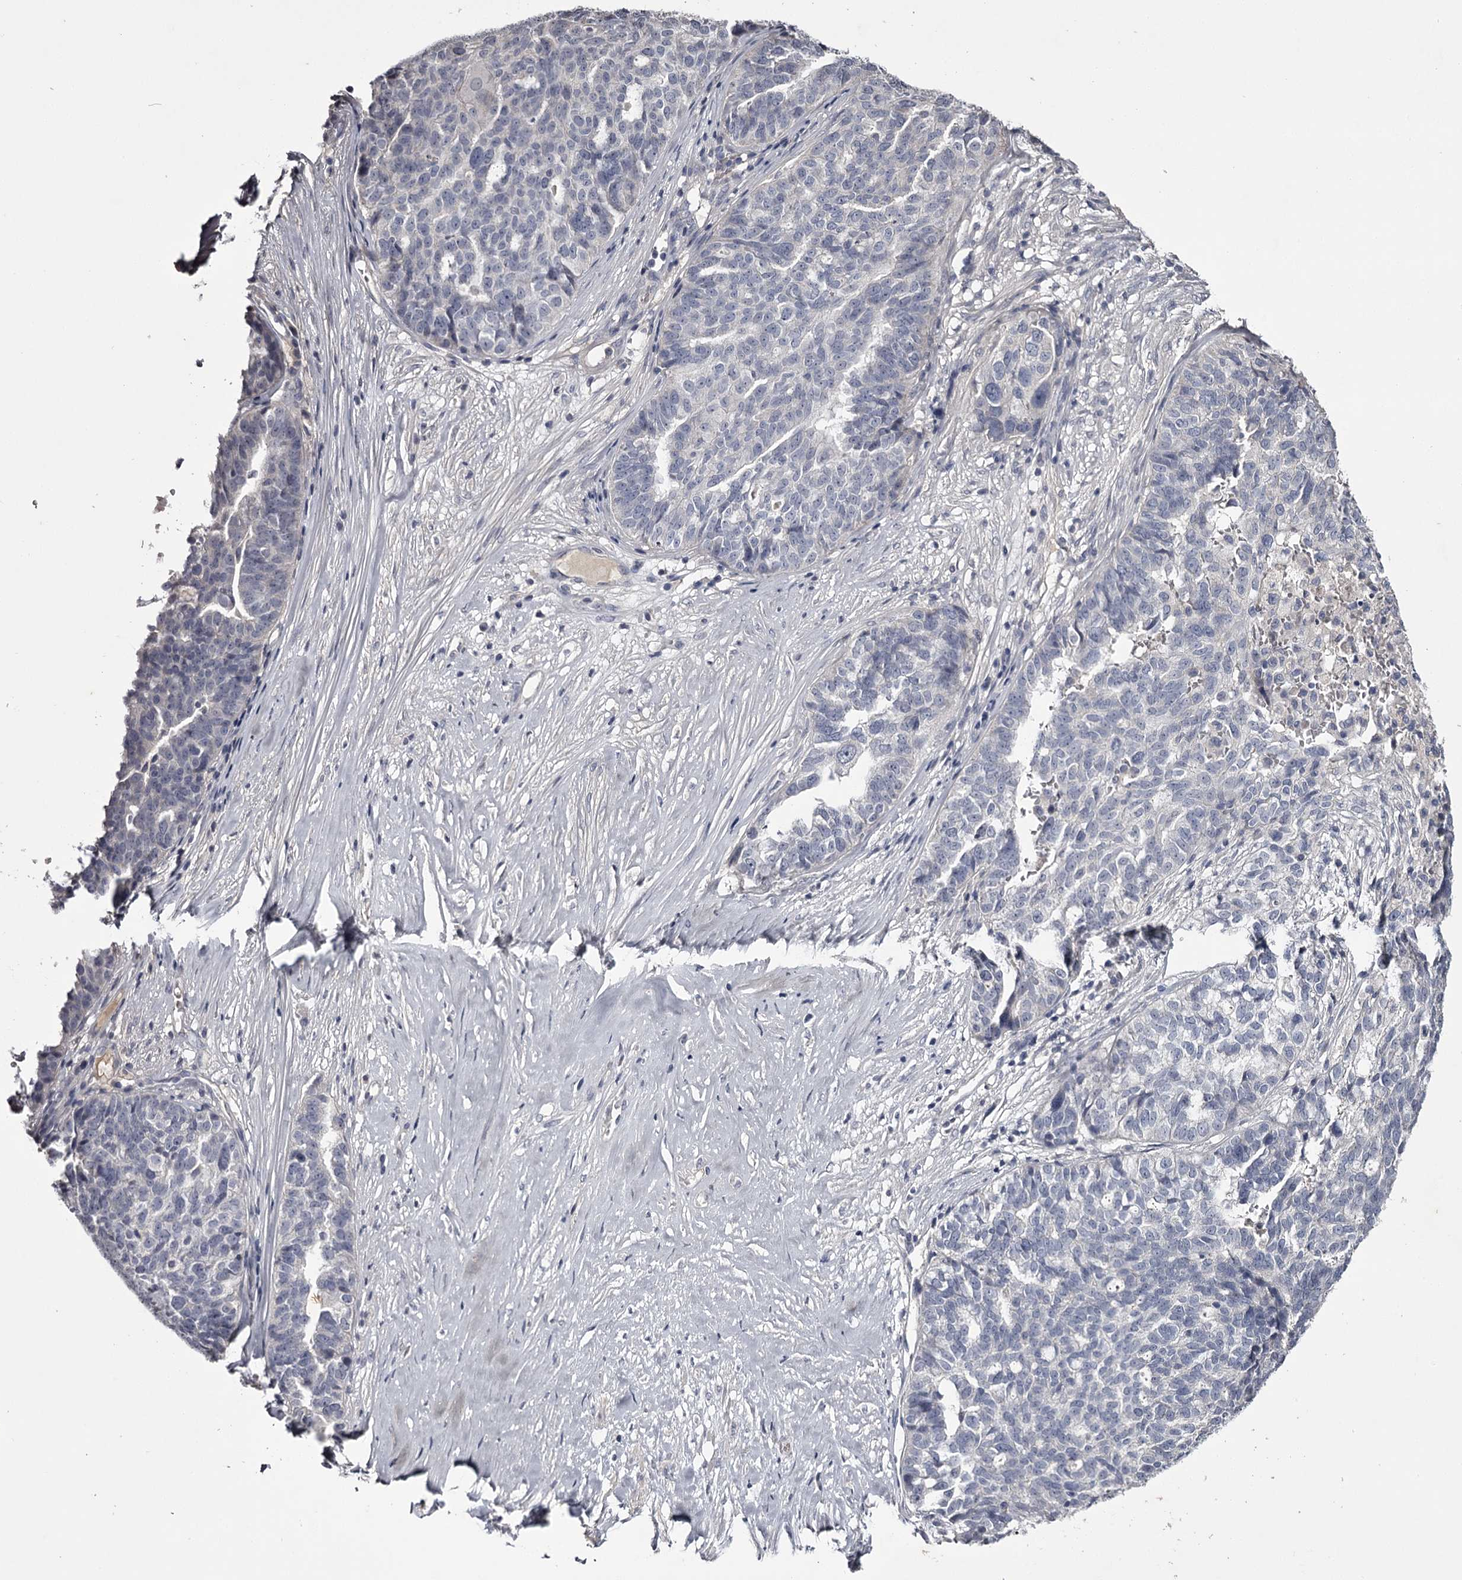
{"staining": {"intensity": "negative", "quantity": "none", "location": "none"}, "tissue": "ovarian cancer", "cell_type": "Tumor cells", "image_type": "cancer", "snomed": [{"axis": "morphology", "description": "Cystadenocarcinoma, serous, NOS"}, {"axis": "topography", "description": "Ovary"}], "caption": "This micrograph is of ovarian cancer (serous cystadenocarcinoma) stained with IHC to label a protein in brown with the nuclei are counter-stained blue. There is no positivity in tumor cells.", "gene": "PRM2", "patient": {"sex": "female", "age": 59}}